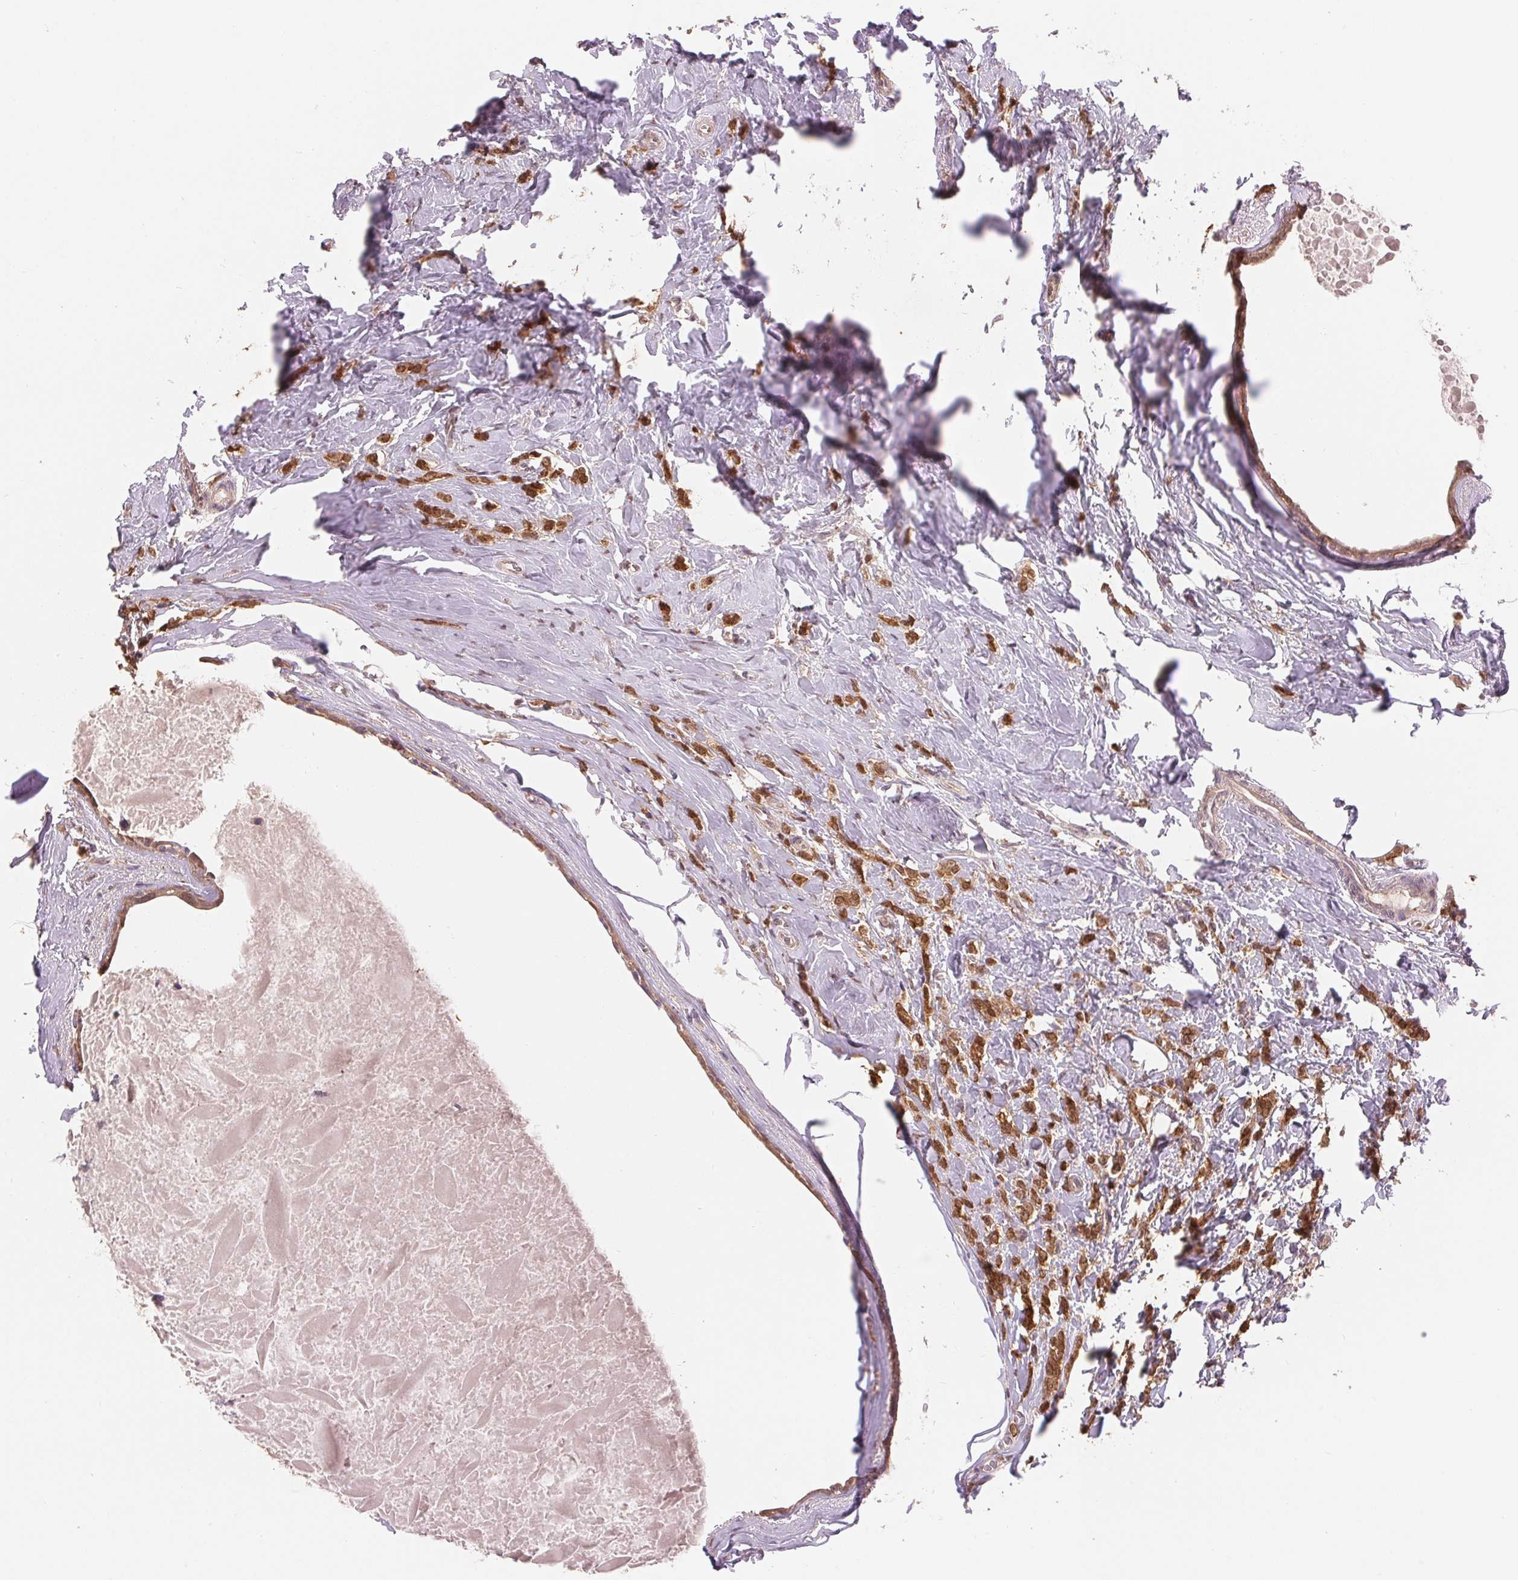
{"staining": {"intensity": "weak", "quantity": ">75%", "location": "cytoplasmic/membranous"}, "tissue": "breast cancer", "cell_type": "Tumor cells", "image_type": "cancer", "snomed": [{"axis": "morphology", "description": "Normal tissue, NOS"}, {"axis": "morphology", "description": "Duct carcinoma"}, {"axis": "topography", "description": "Breast"}], "caption": "Protein staining of breast intraductal carcinoma tissue demonstrates weak cytoplasmic/membranous staining in about >75% of tumor cells. (DAB (3,3'-diaminobenzidine) = brown stain, brightfield microscopy at high magnification).", "gene": "TMEM273", "patient": {"sex": "female", "age": 77}}